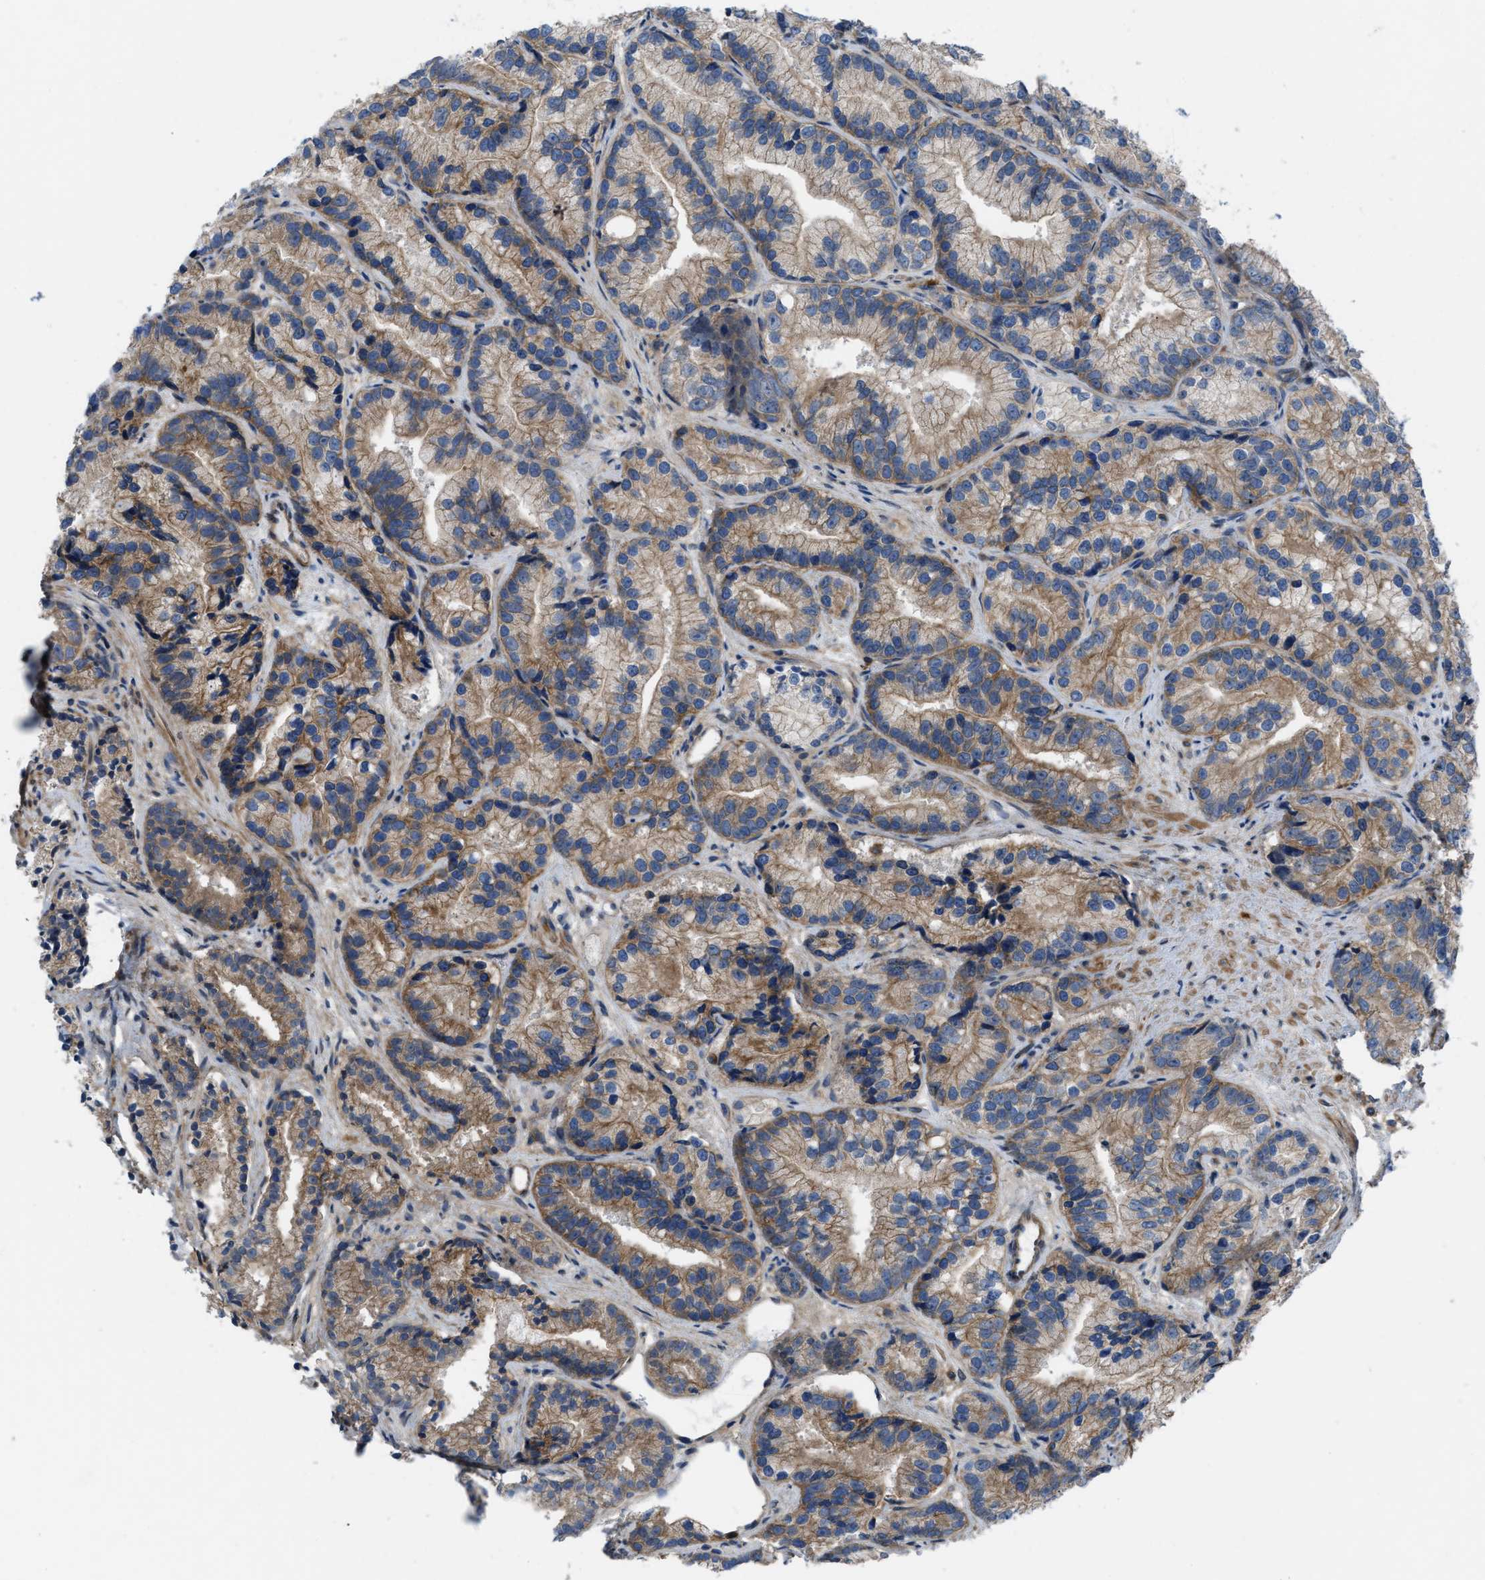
{"staining": {"intensity": "moderate", "quantity": ">75%", "location": "cytoplasmic/membranous"}, "tissue": "prostate cancer", "cell_type": "Tumor cells", "image_type": "cancer", "snomed": [{"axis": "morphology", "description": "Adenocarcinoma, Low grade"}, {"axis": "topography", "description": "Prostate"}], "caption": "Immunohistochemistry of human adenocarcinoma (low-grade) (prostate) displays medium levels of moderate cytoplasmic/membranous positivity in about >75% of tumor cells.", "gene": "MYO18A", "patient": {"sex": "male", "age": 89}}